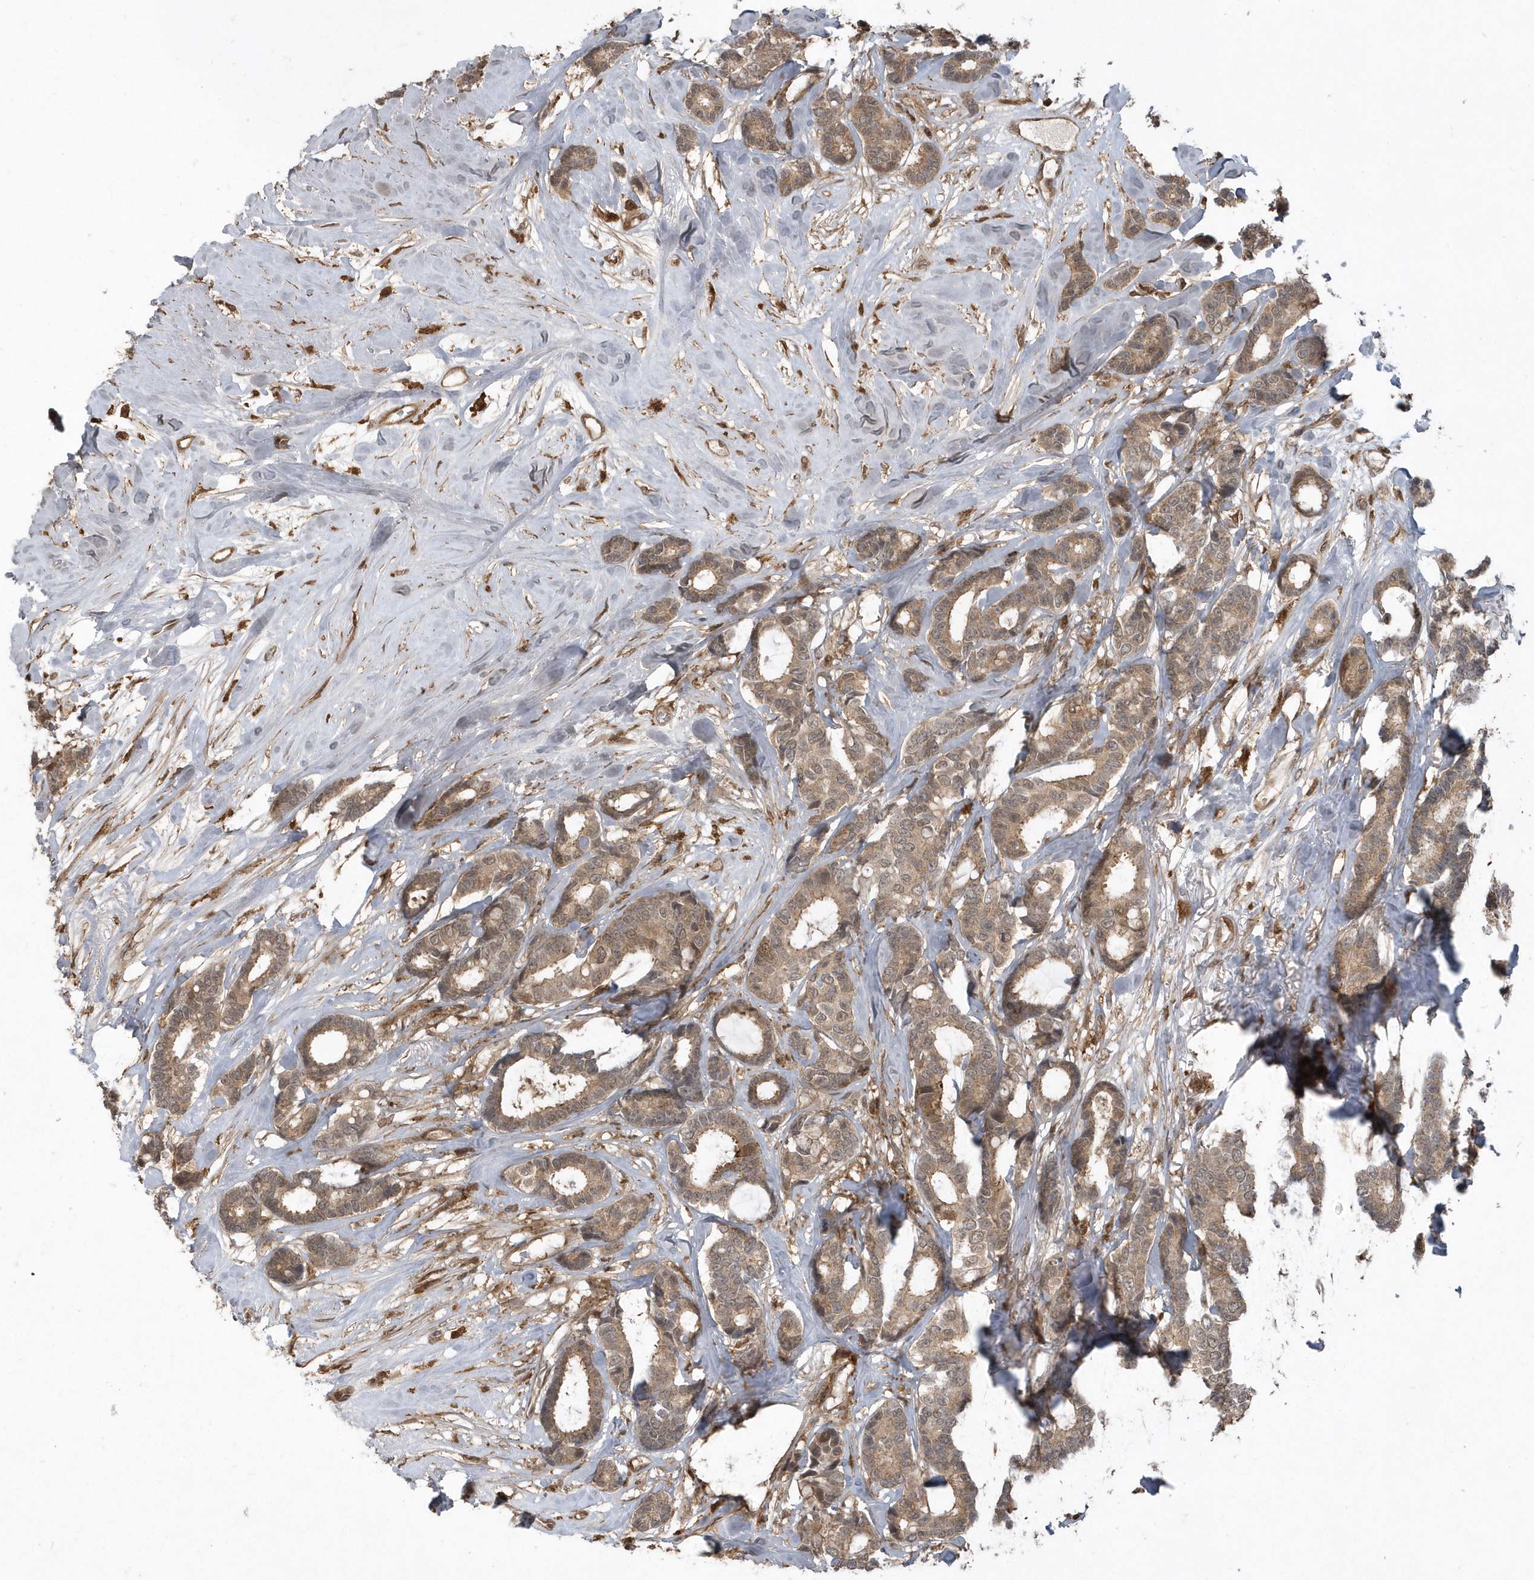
{"staining": {"intensity": "moderate", "quantity": ">75%", "location": "cytoplasmic/membranous"}, "tissue": "breast cancer", "cell_type": "Tumor cells", "image_type": "cancer", "snomed": [{"axis": "morphology", "description": "Duct carcinoma"}, {"axis": "topography", "description": "Breast"}], "caption": "Protein expression analysis of human breast invasive ductal carcinoma reveals moderate cytoplasmic/membranous positivity in approximately >75% of tumor cells.", "gene": "LACC1", "patient": {"sex": "female", "age": 87}}